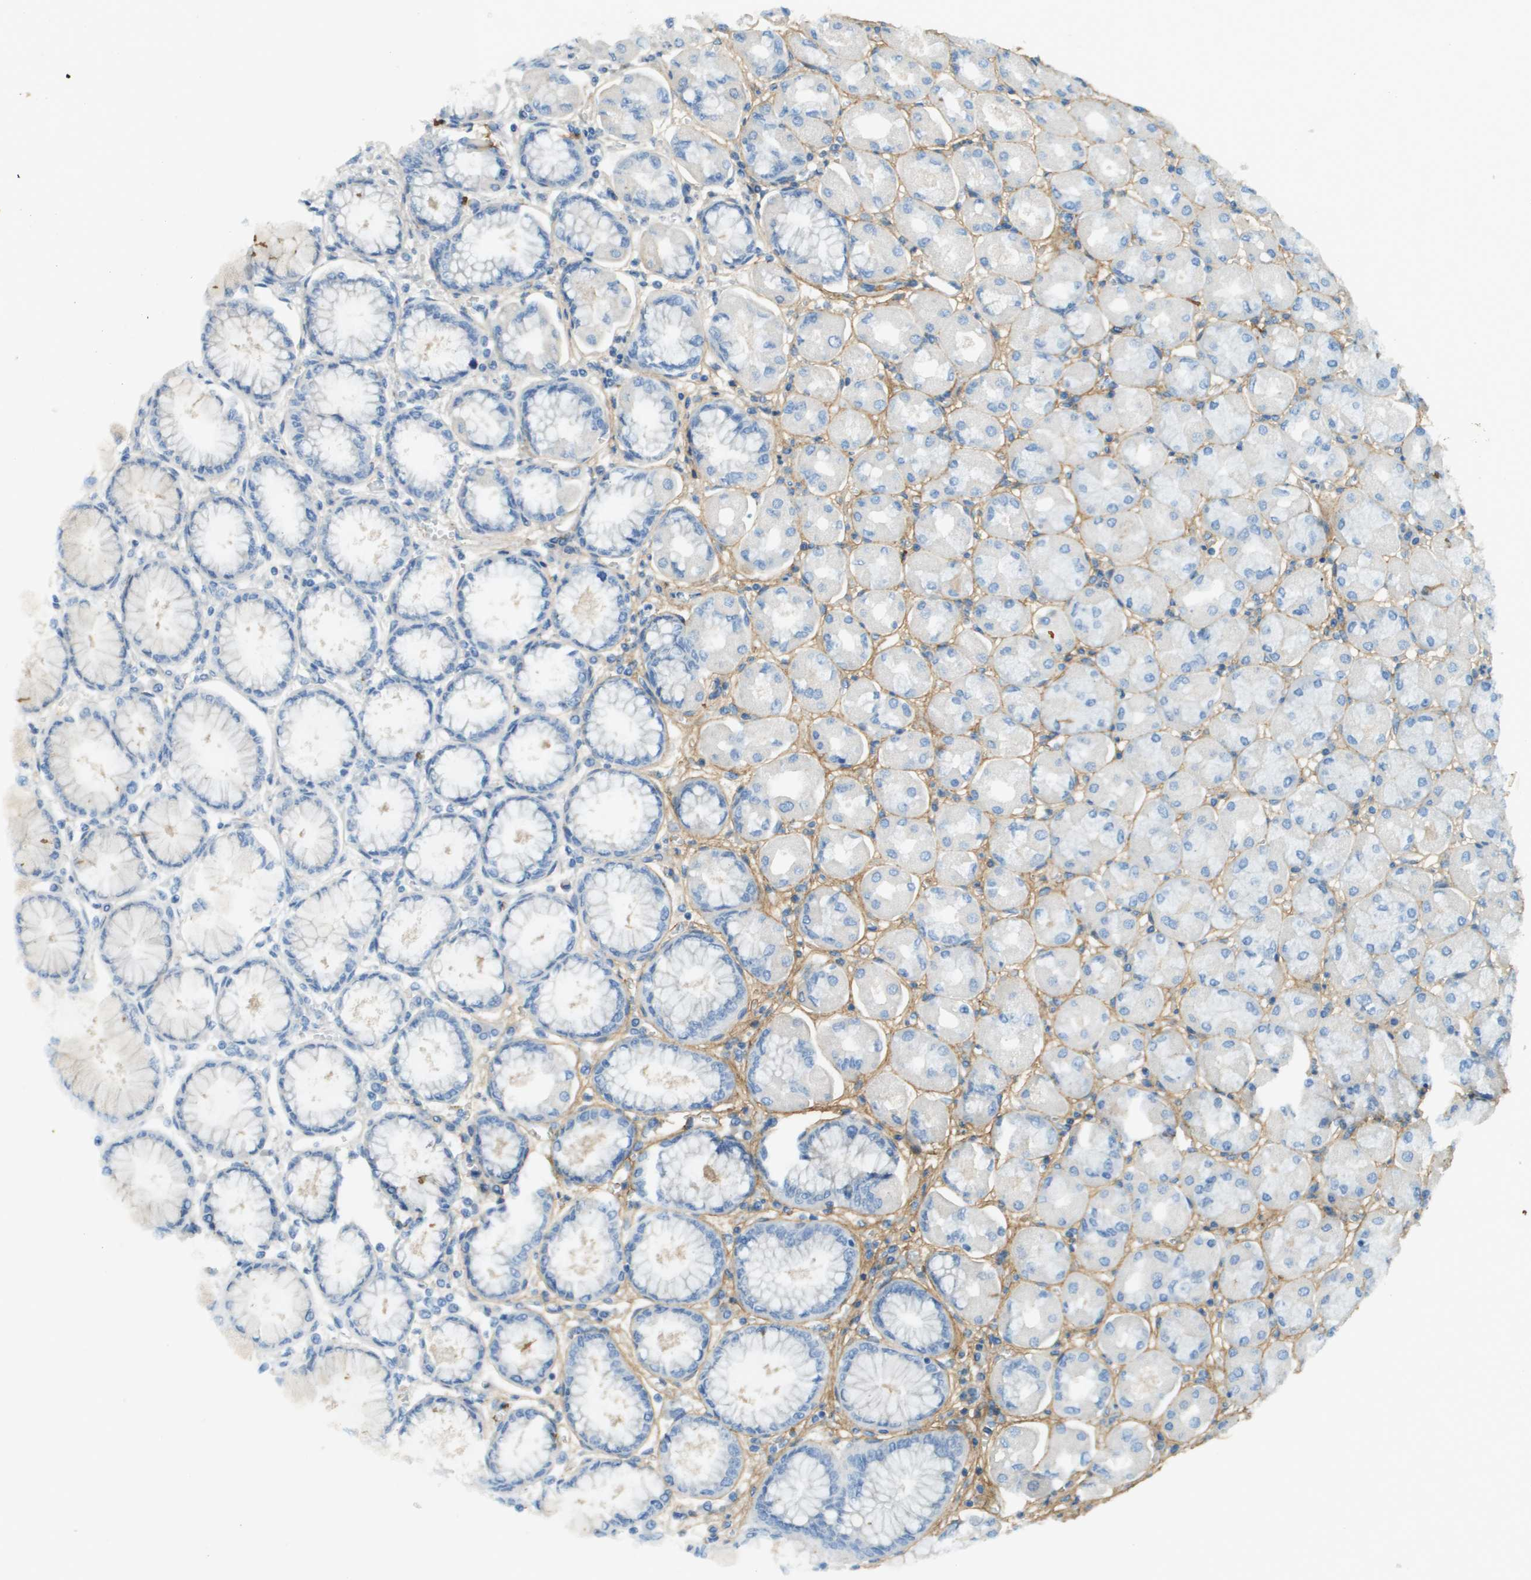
{"staining": {"intensity": "negative", "quantity": "none", "location": "none"}, "tissue": "stomach", "cell_type": "Glandular cells", "image_type": "normal", "snomed": [{"axis": "morphology", "description": "Normal tissue, NOS"}, {"axis": "topography", "description": "Stomach, upper"}], "caption": "Image shows no significant protein positivity in glandular cells of benign stomach.", "gene": "DCN", "patient": {"sex": "female", "age": 56}}